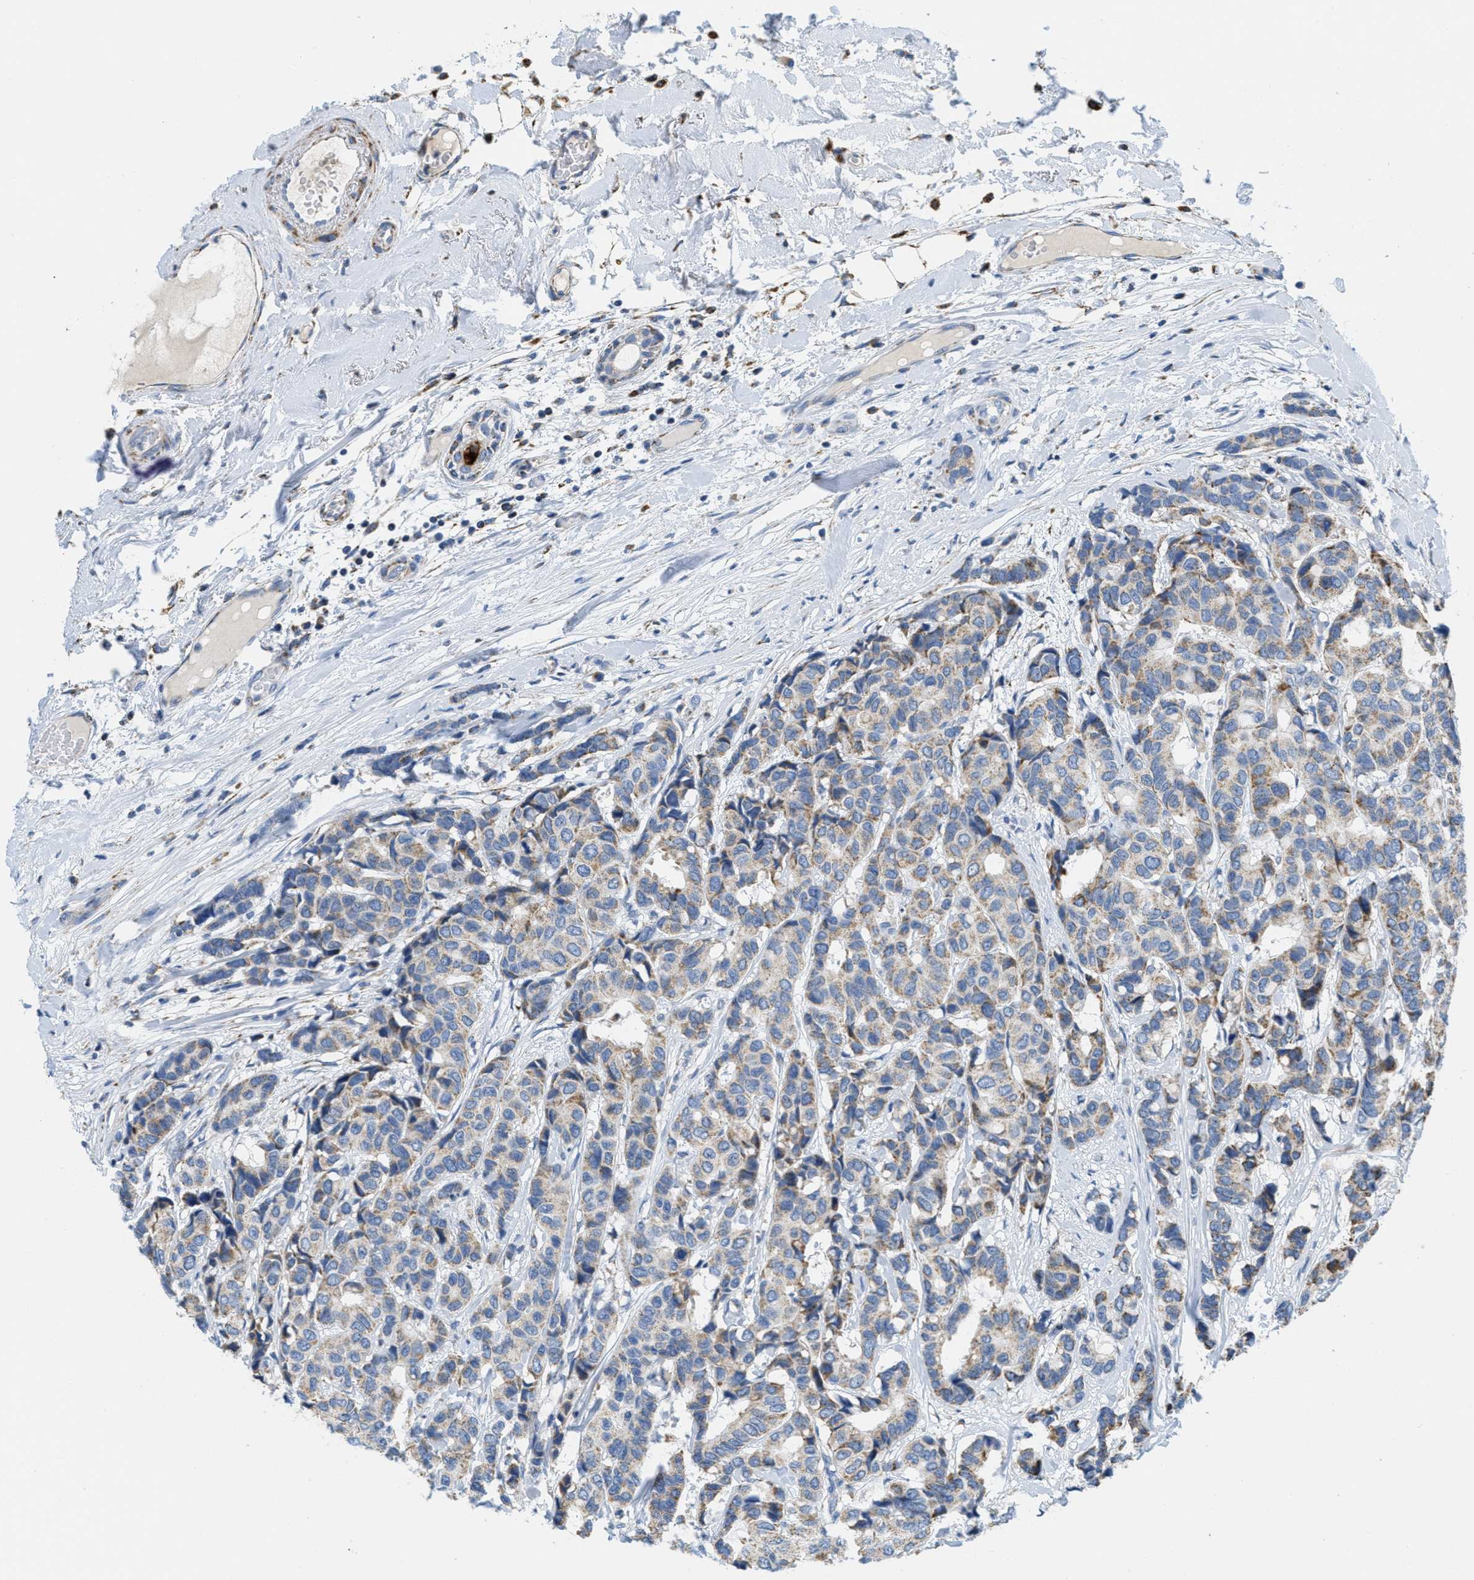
{"staining": {"intensity": "weak", "quantity": ">75%", "location": "cytoplasmic/membranous"}, "tissue": "breast cancer", "cell_type": "Tumor cells", "image_type": "cancer", "snomed": [{"axis": "morphology", "description": "Duct carcinoma"}, {"axis": "topography", "description": "Breast"}], "caption": "Invasive ductal carcinoma (breast) stained with immunohistochemistry (IHC) exhibits weak cytoplasmic/membranous expression in about >75% of tumor cells. (Stains: DAB in brown, nuclei in blue, Microscopy: brightfield microscopy at high magnification).", "gene": "KCNJ5", "patient": {"sex": "female", "age": 87}}